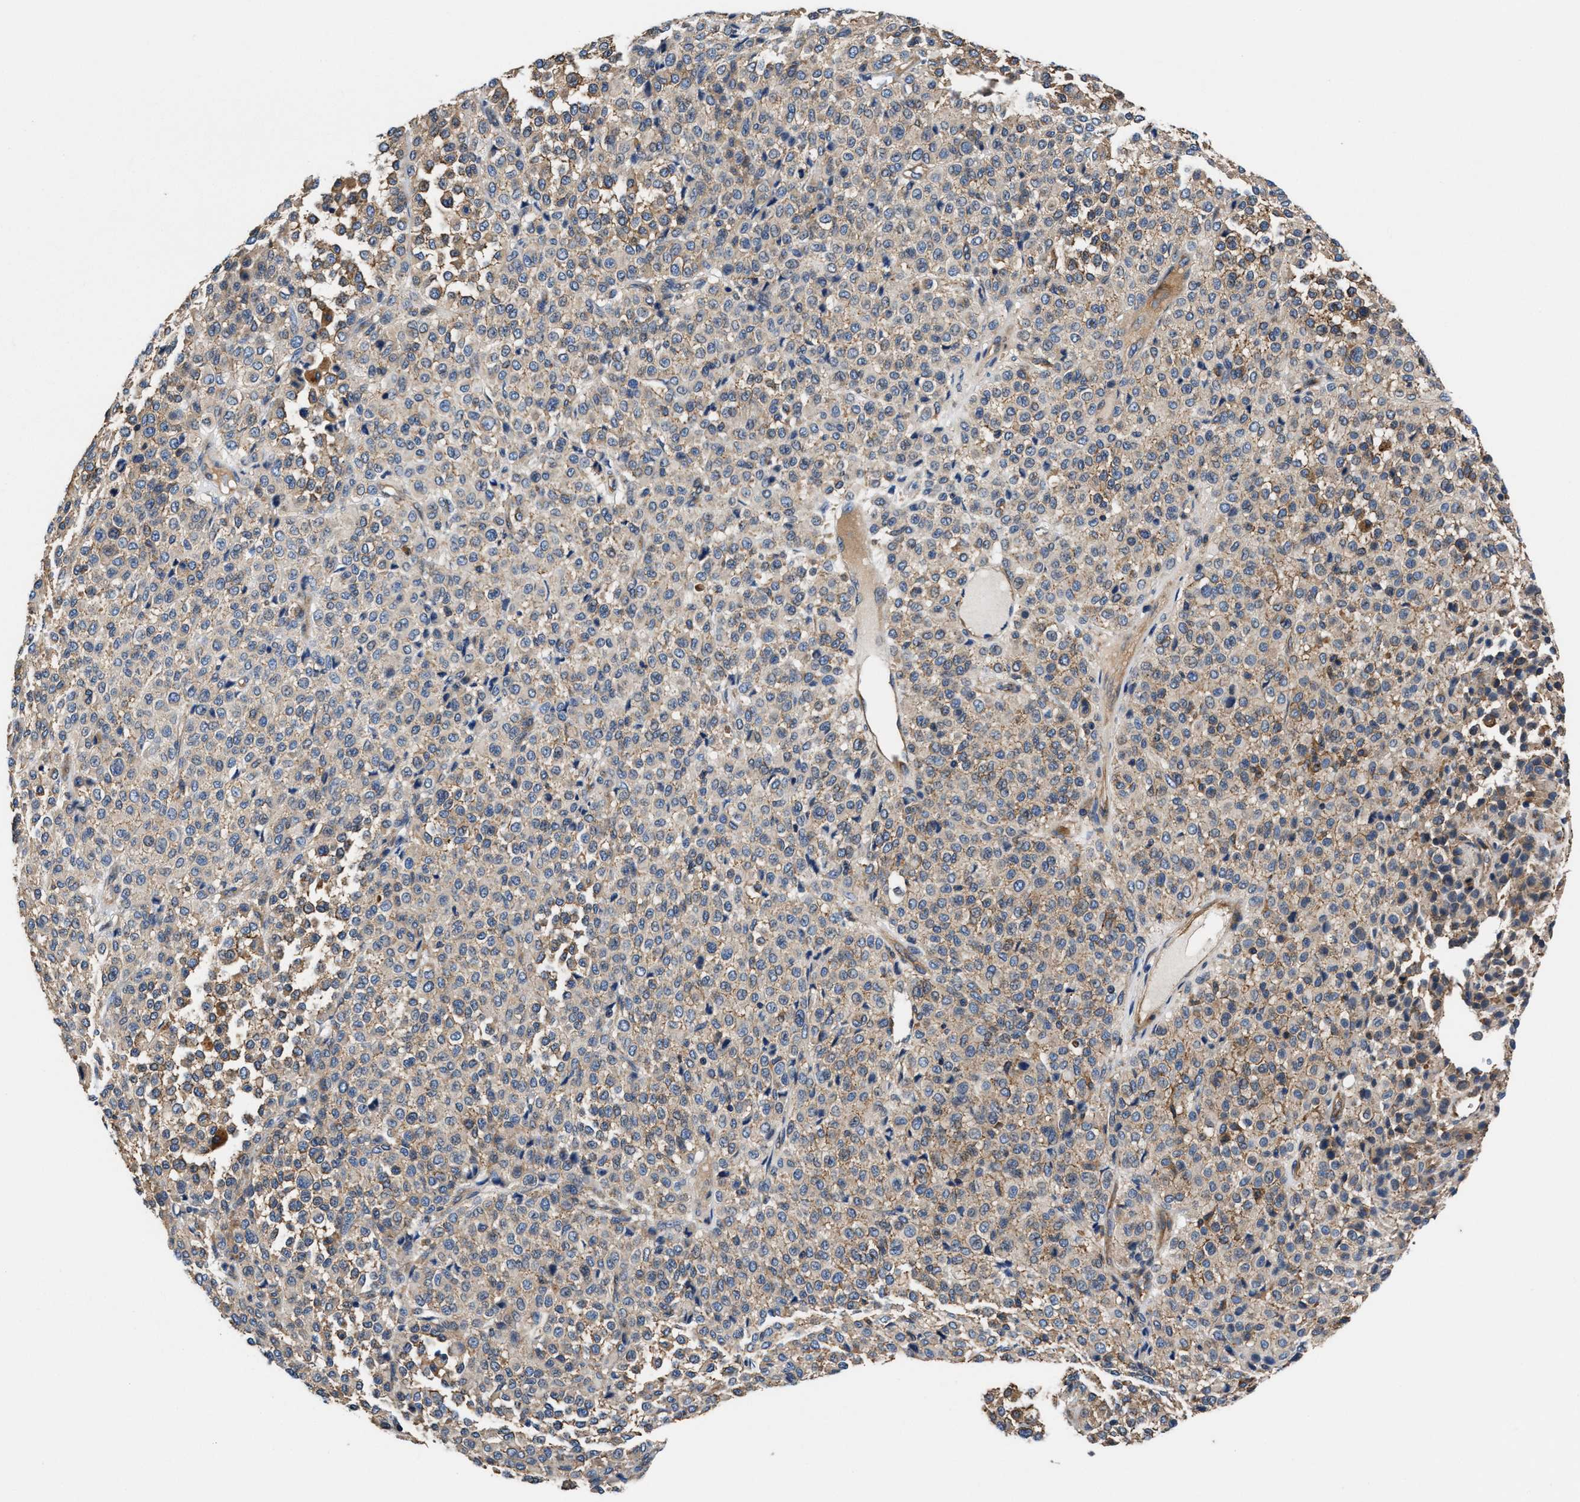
{"staining": {"intensity": "weak", "quantity": "25%-75%", "location": "cytoplasmic/membranous"}, "tissue": "melanoma", "cell_type": "Tumor cells", "image_type": "cancer", "snomed": [{"axis": "morphology", "description": "Malignant melanoma, Metastatic site"}, {"axis": "topography", "description": "Pancreas"}], "caption": "Human melanoma stained with a brown dye exhibits weak cytoplasmic/membranous positive staining in approximately 25%-75% of tumor cells.", "gene": "PPP1R9B", "patient": {"sex": "female", "age": 30}}